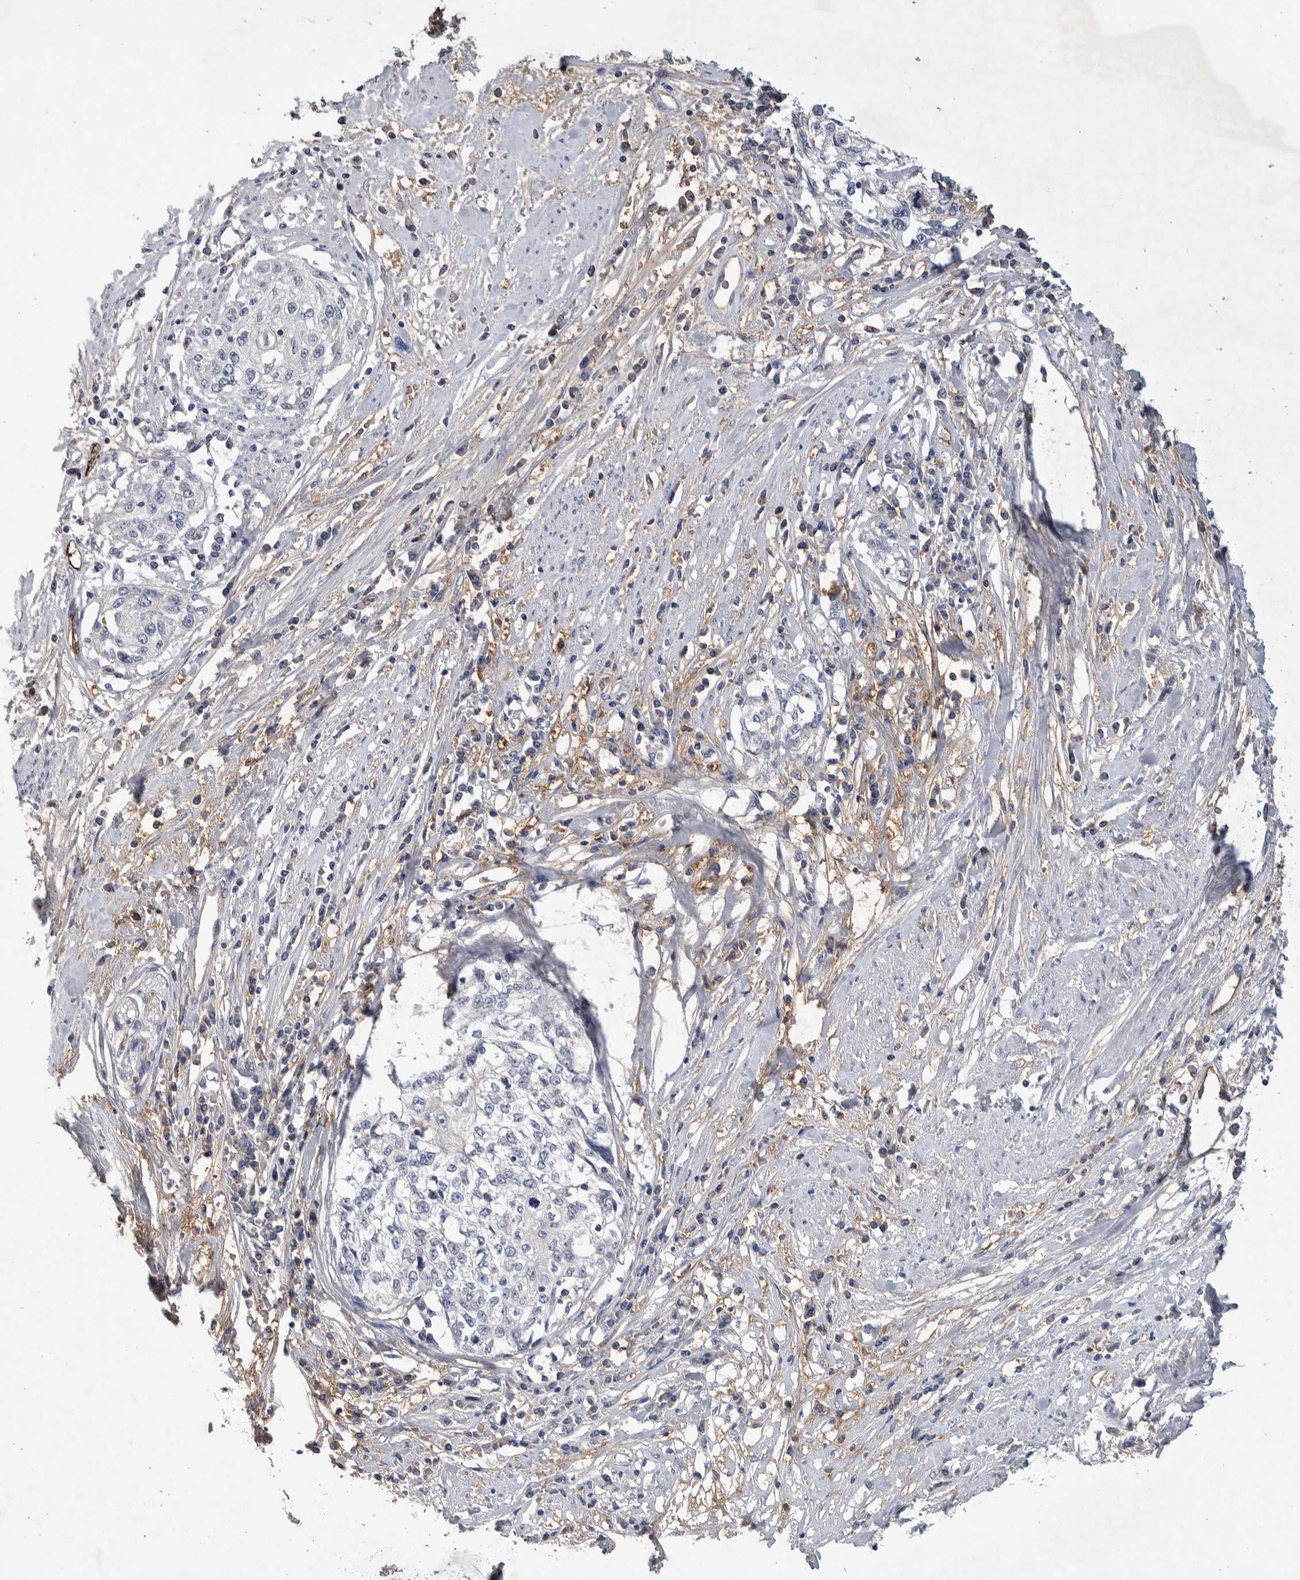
{"staining": {"intensity": "negative", "quantity": "none", "location": "none"}, "tissue": "cervical cancer", "cell_type": "Tumor cells", "image_type": "cancer", "snomed": [{"axis": "morphology", "description": "Squamous cell carcinoma, NOS"}, {"axis": "topography", "description": "Cervix"}], "caption": "Tumor cells are negative for brown protein staining in cervical cancer. The staining is performed using DAB (3,3'-diaminobenzidine) brown chromogen with nuclei counter-stained in using hematoxylin.", "gene": "CEP131", "patient": {"sex": "female", "age": 57}}